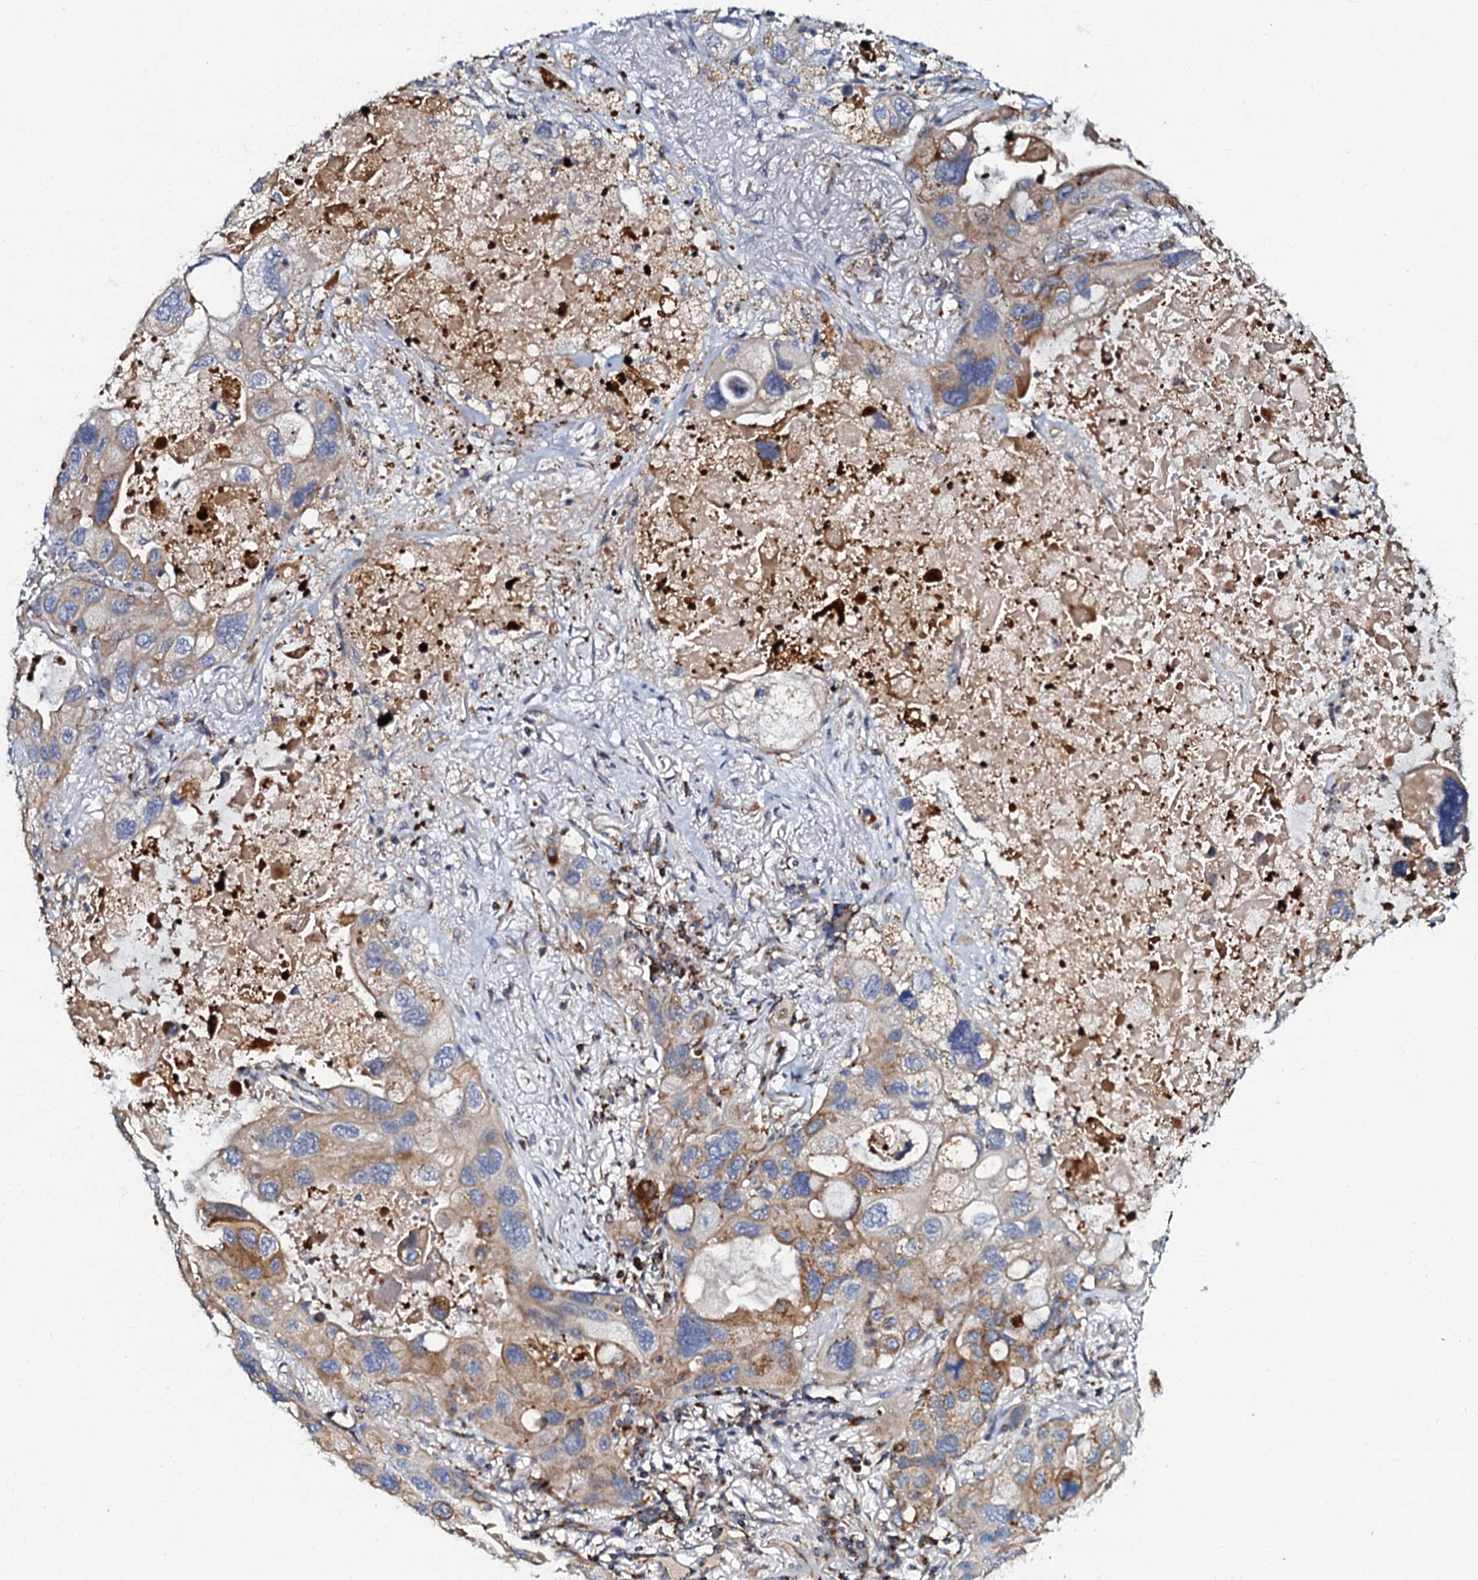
{"staining": {"intensity": "moderate", "quantity": "25%-75%", "location": "cytoplasmic/membranous"}, "tissue": "lung cancer", "cell_type": "Tumor cells", "image_type": "cancer", "snomed": [{"axis": "morphology", "description": "Squamous cell carcinoma, NOS"}, {"axis": "topography", "description": "Lung"}], "caption": "Approximately 25%-75% of tumor cells in human lung cancer (squamous cell carcinoma) show moderate cytoplasmic/membranous protein staining as visualized by brown immunohistochemical staining.", "gene": "NDUFA12", "patient": {"sex": "female", "age": 73}}